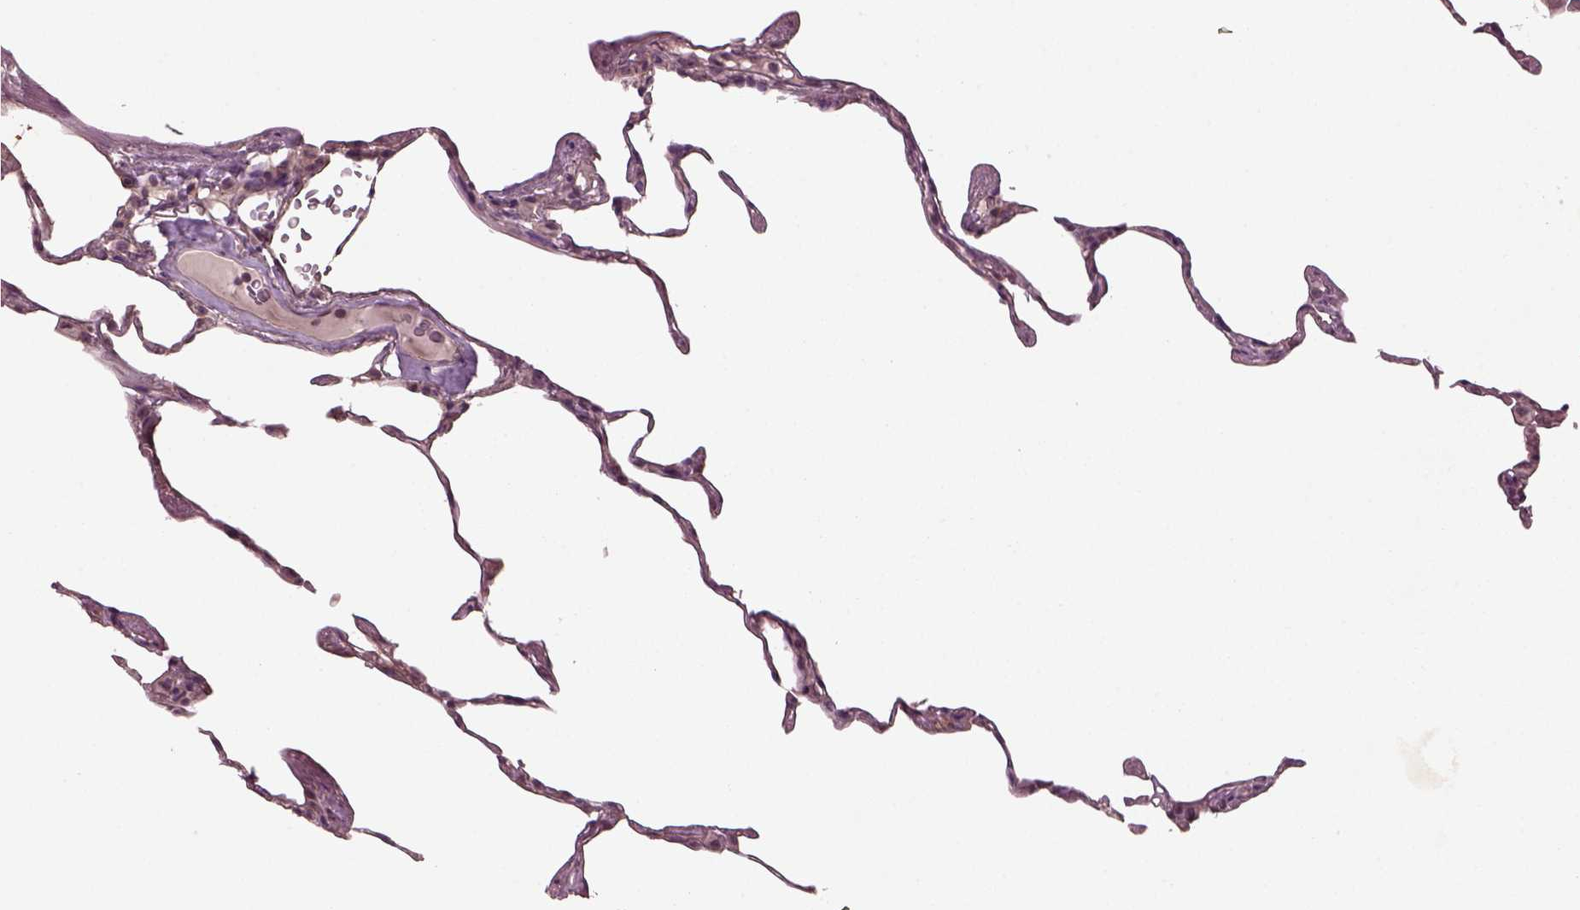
{"staining": {"intensity": "weak", "quantity": "<25%", "location": "cytoplasmic/membranous"}, "tissue": "lung", "cell_type": "Alveolar cells", "image_type": "normal", "snomed": [{"axis": "morphology", "description": "Normal tissue, NOS"}, {"axis": "topography", "description": "Lung"}], "caption": "This is a histopathology image of IHC staining of normal lung, which shows no positivity in alveolar cells.", "gene": "GNRH1", "patient": {"sex": "female", "age": 57}}